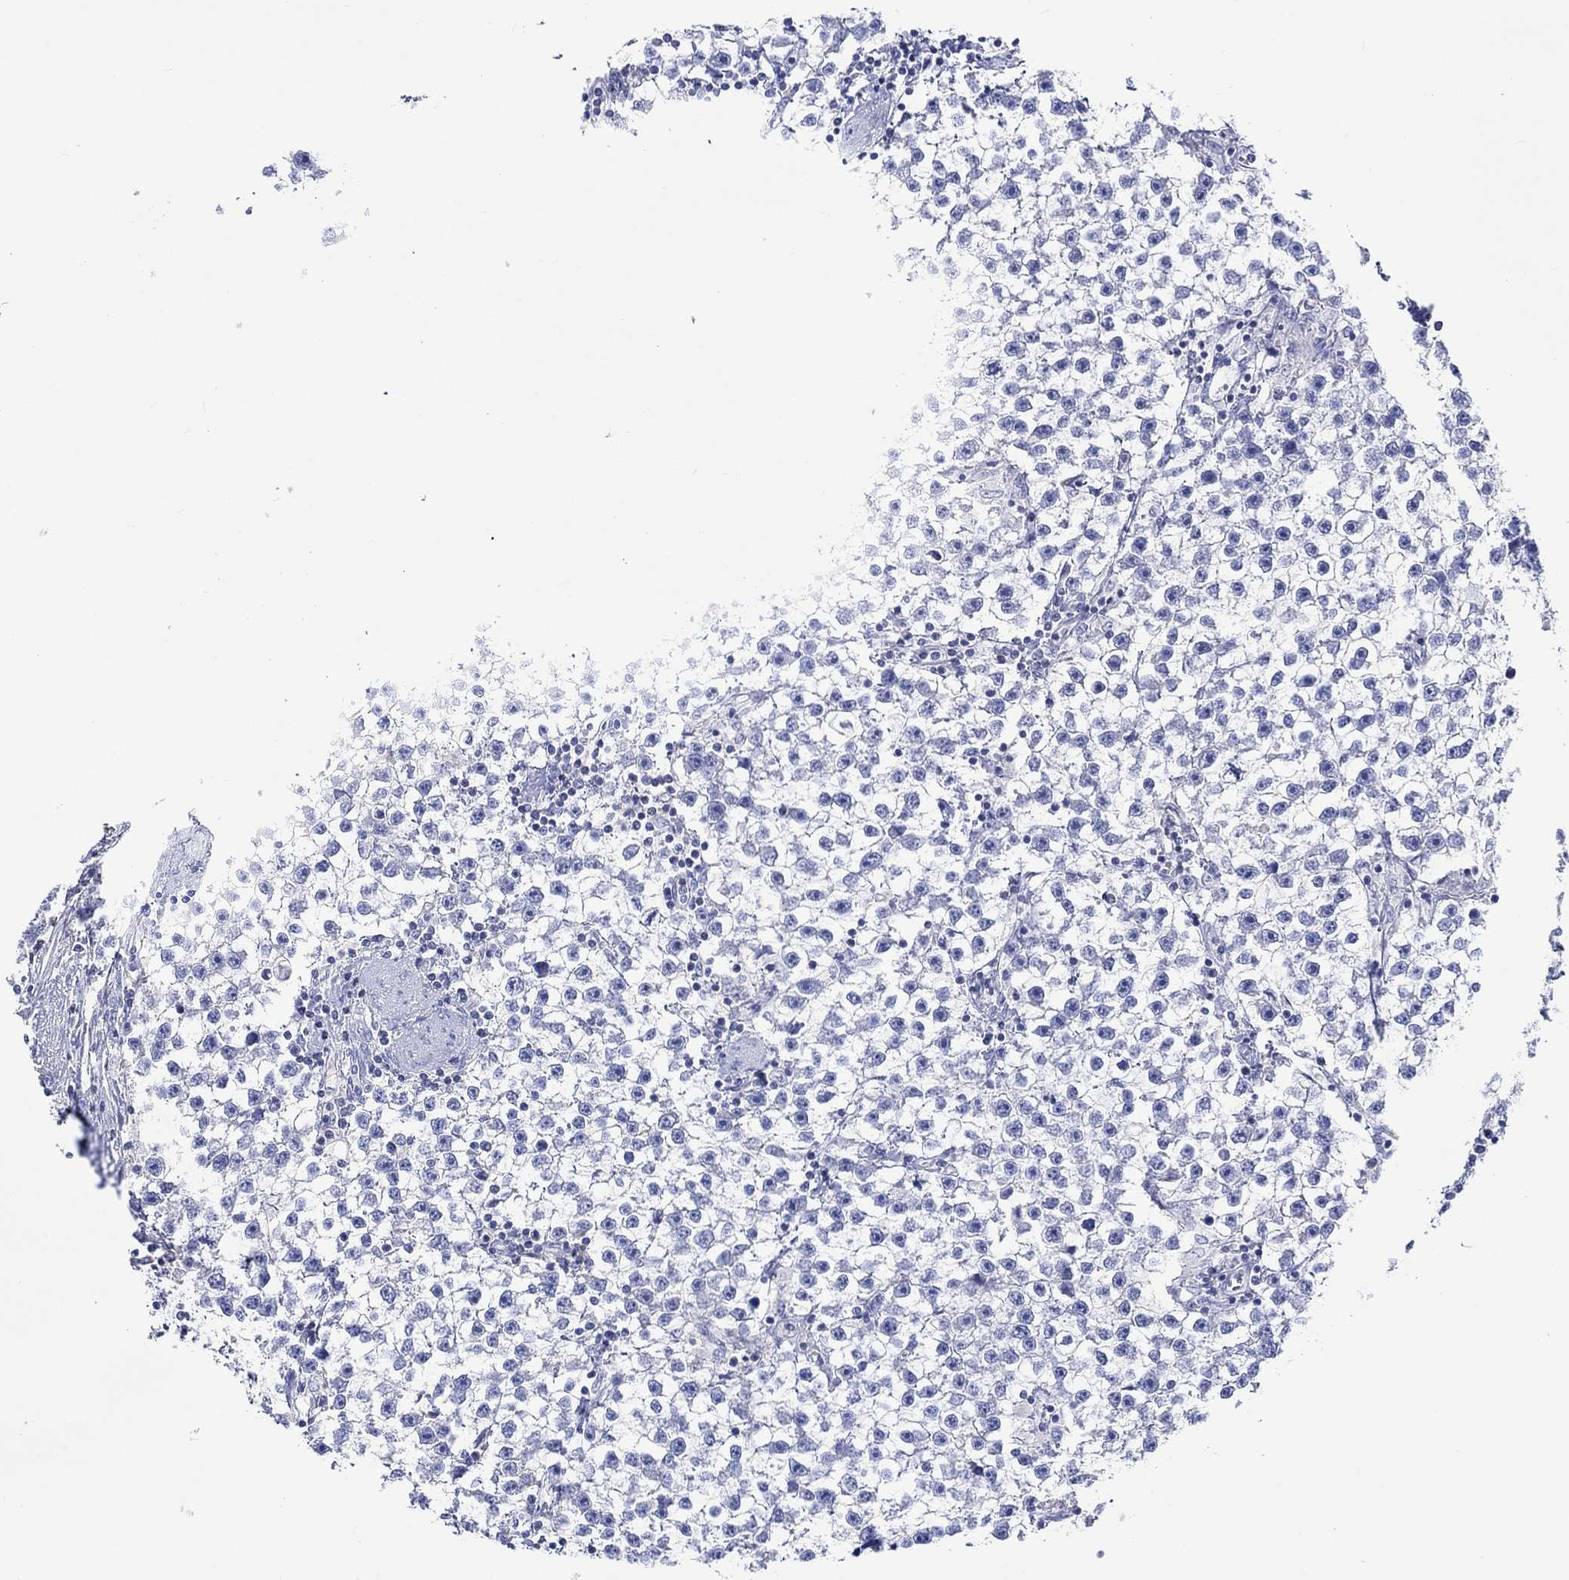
{"staining": {"intensity": "negative", "quantity": "none", "location": "none"}, "tissue": "testis cancer", "cell_type": "Tumor cells", "image_type": "cancer", "snomed": [{"axis": "morphology", "description": "Seminoma, NOS"}, {"axis": "topography", "description": "Testis"}], "caption": "IHC histopathology image of seminoma (testis) stained for a protein (brown), which shows no positivity in tumor cells. (Immunohistochemistry, brightfield microscopy, high magnification).", "gene": "GCM1", "patient": {"sex": "male", "age": 59}}